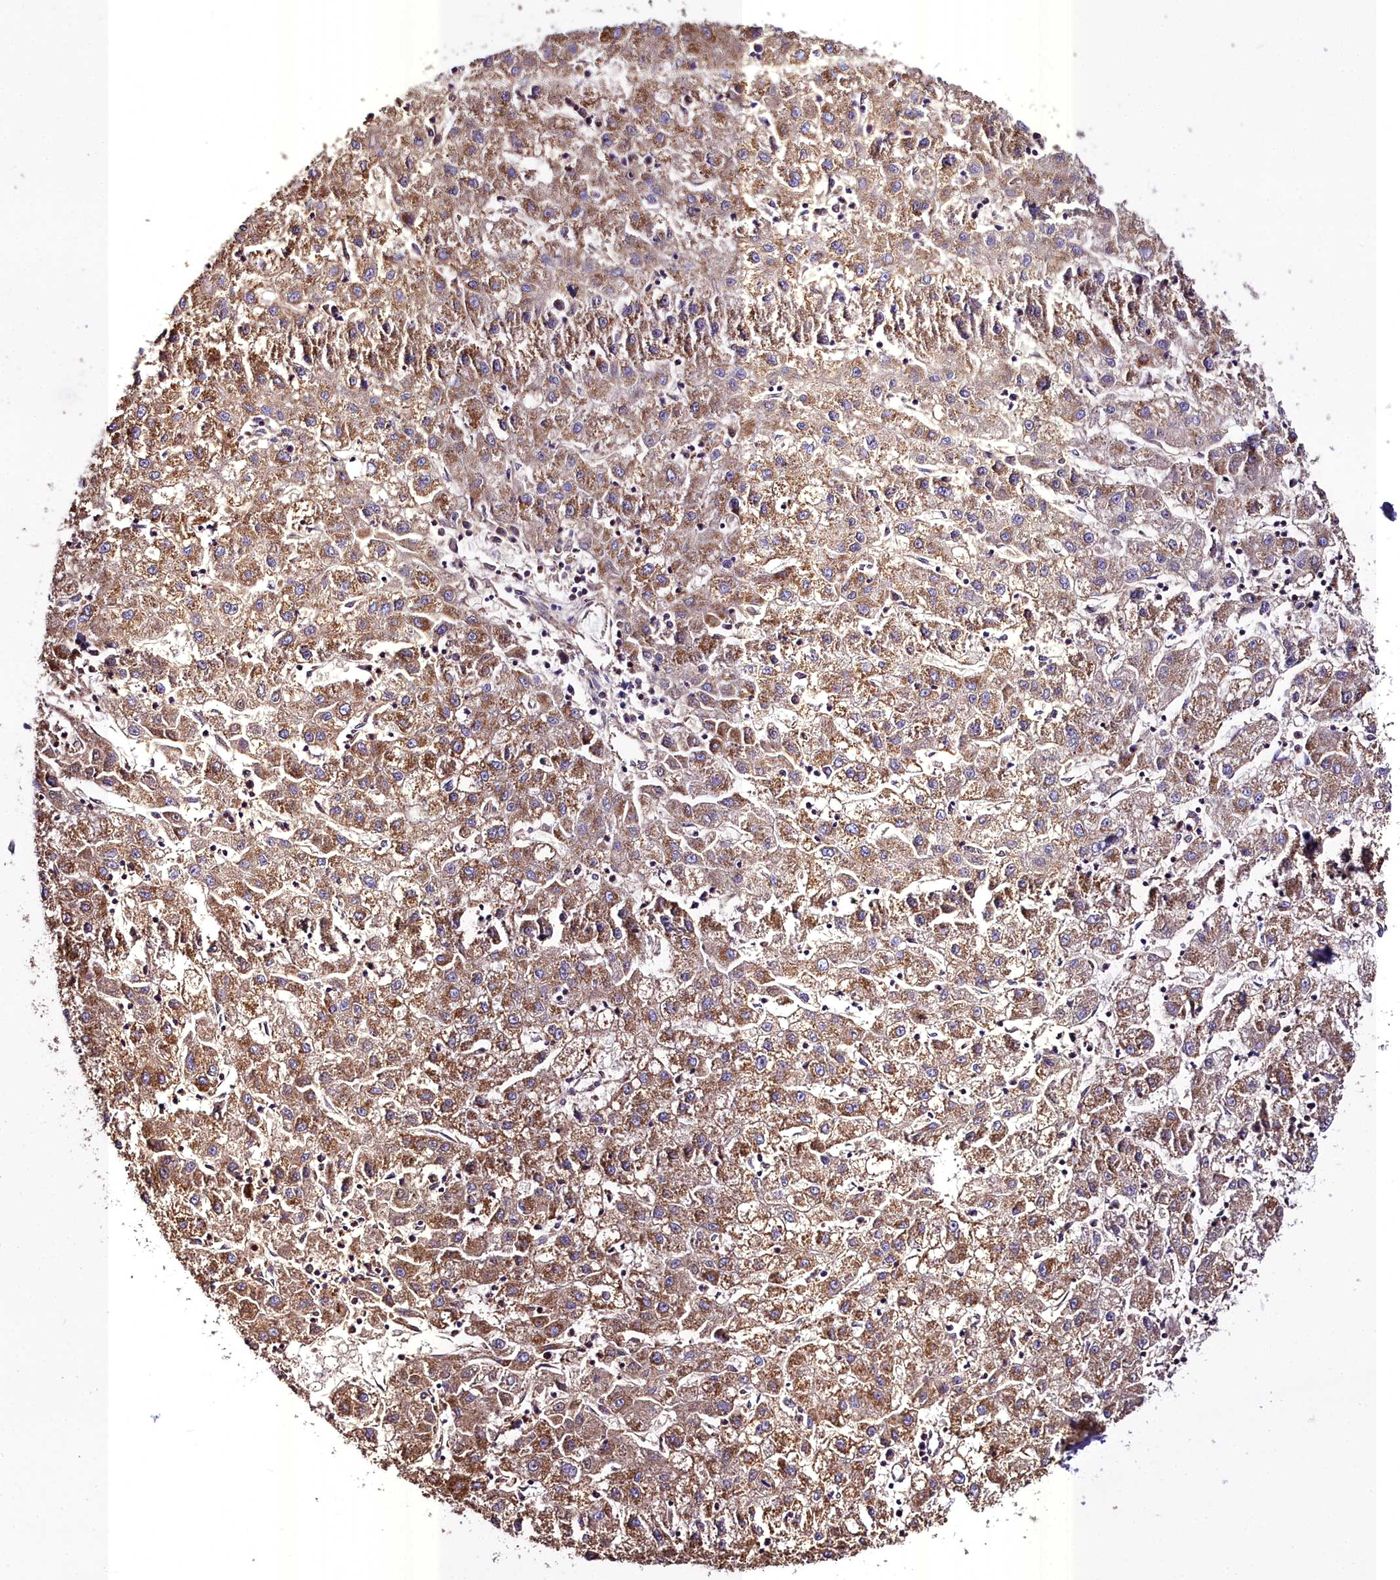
{"staining": {"intensity": "moderate", "quantity": ">75%", "location": "cytoplasmic/membranous"}, "tissue": "liver cancer", "cell_type": "Tumor cells", "image_type": "cancer", "snomed": [{"axis": "morphology", "description": "Carcinoma, Hepatocellular, NOS"}, {"axis": "topography", "description": "Liver"}], "caption": "The micrograph reveals staining of liver cancer, revealing moderate cytoplasmic/membranous protein expression (brown color) within tumor cells. The protein of interest is shown in brown color, while the nuclei are stained blue.", "gene": "WDFY3", "patient": {"sex": "male", "age": 72}}